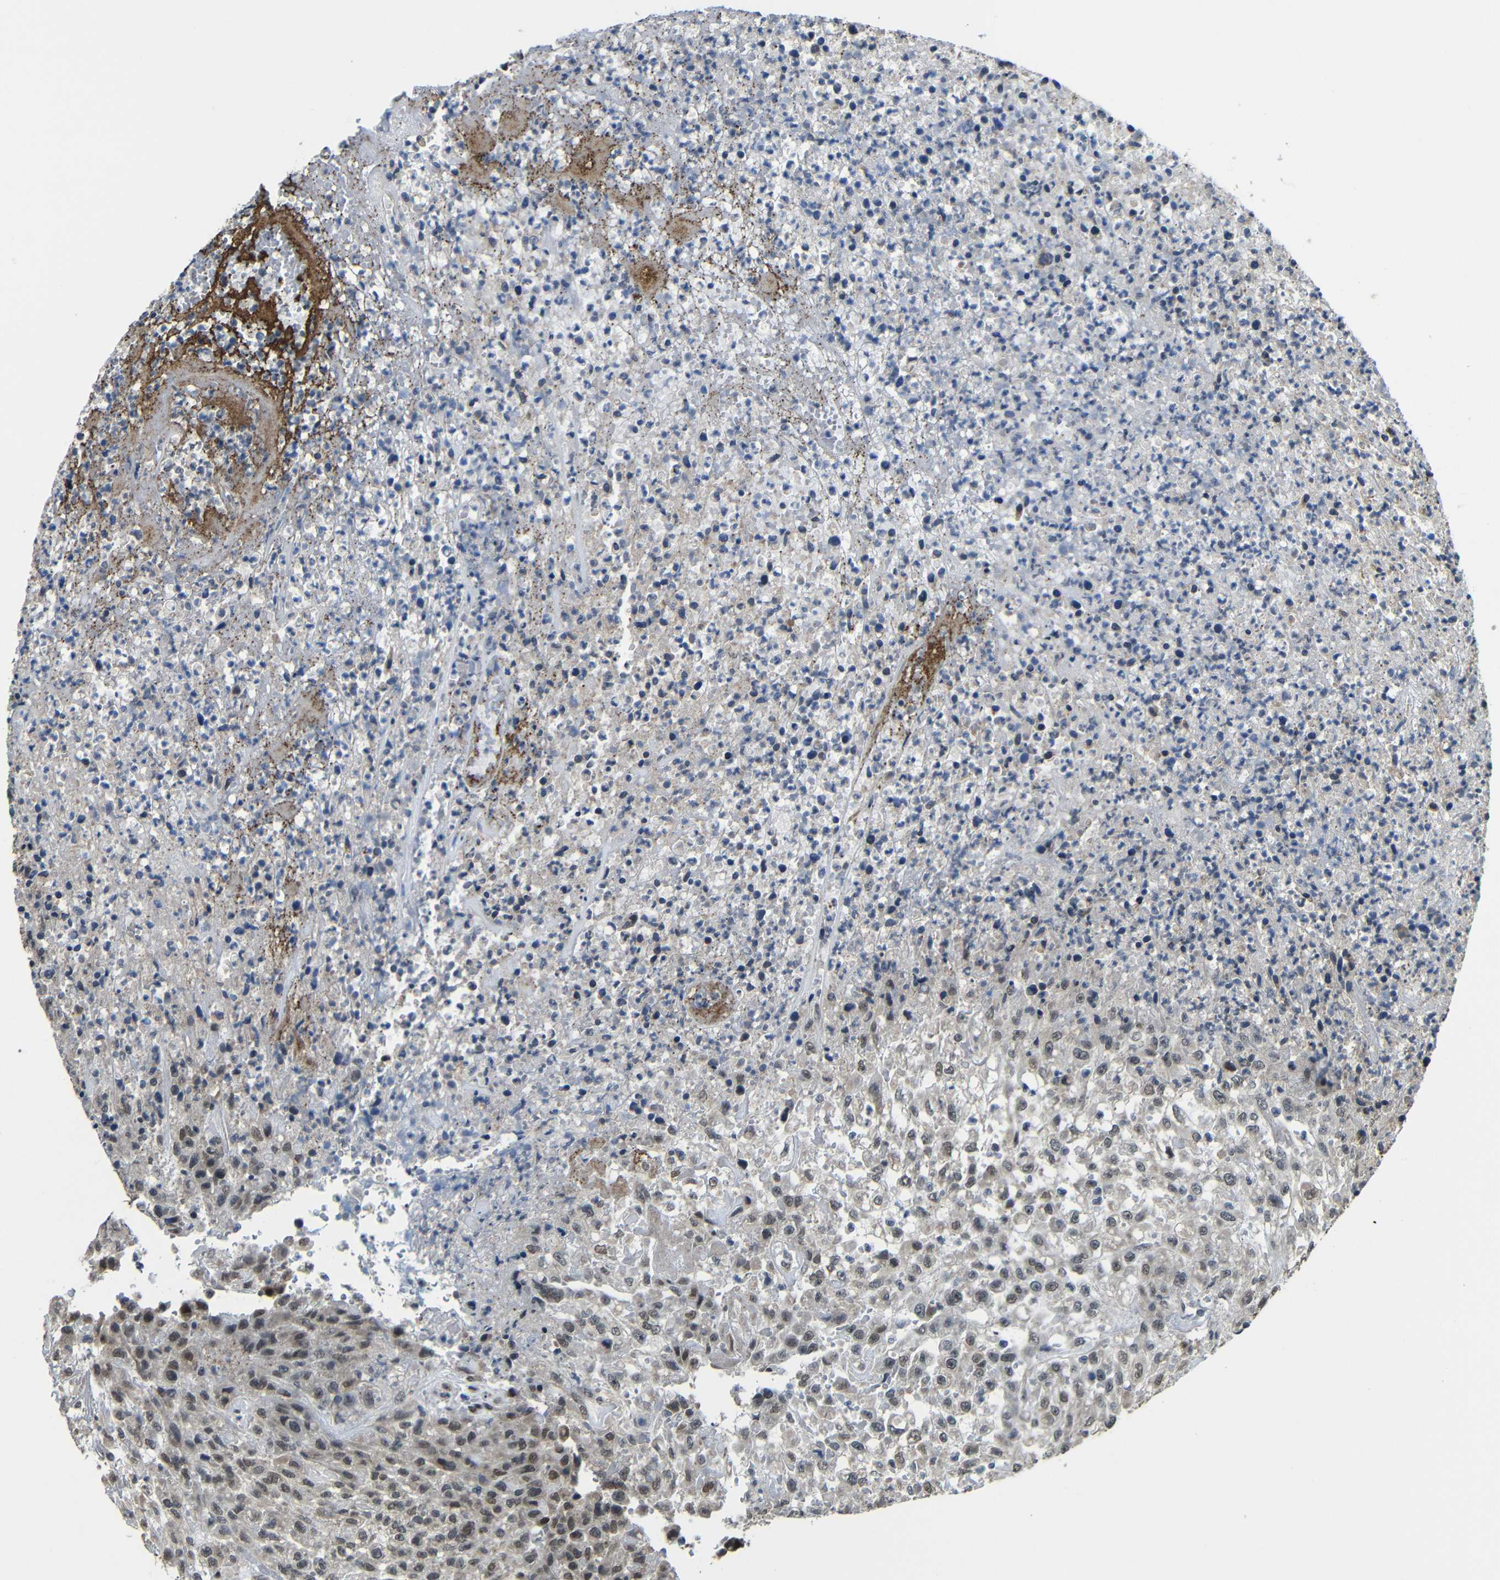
{"staining": {"intensity": "weak", "quantity": ">75%", "location": "cytoplasmic/membranous,nuclear"}, "tissue": "urothelial cancer", "cell_type": "Tumor cells", "image_type": "cancer", "snomed": [{"axis": "morphology", "description": "Urothelial carcinoma, High grade"}, {"axis": "topography", "description": "Urinary bladder"}], "caption": "High-grade urothelial carcinoma tissue displays weak cytoplasmic/membranous and nuclear positivity in about >75% of tumor cells", "gene": "FAM172A", "patient": {"sex": "male", "age": 46}}